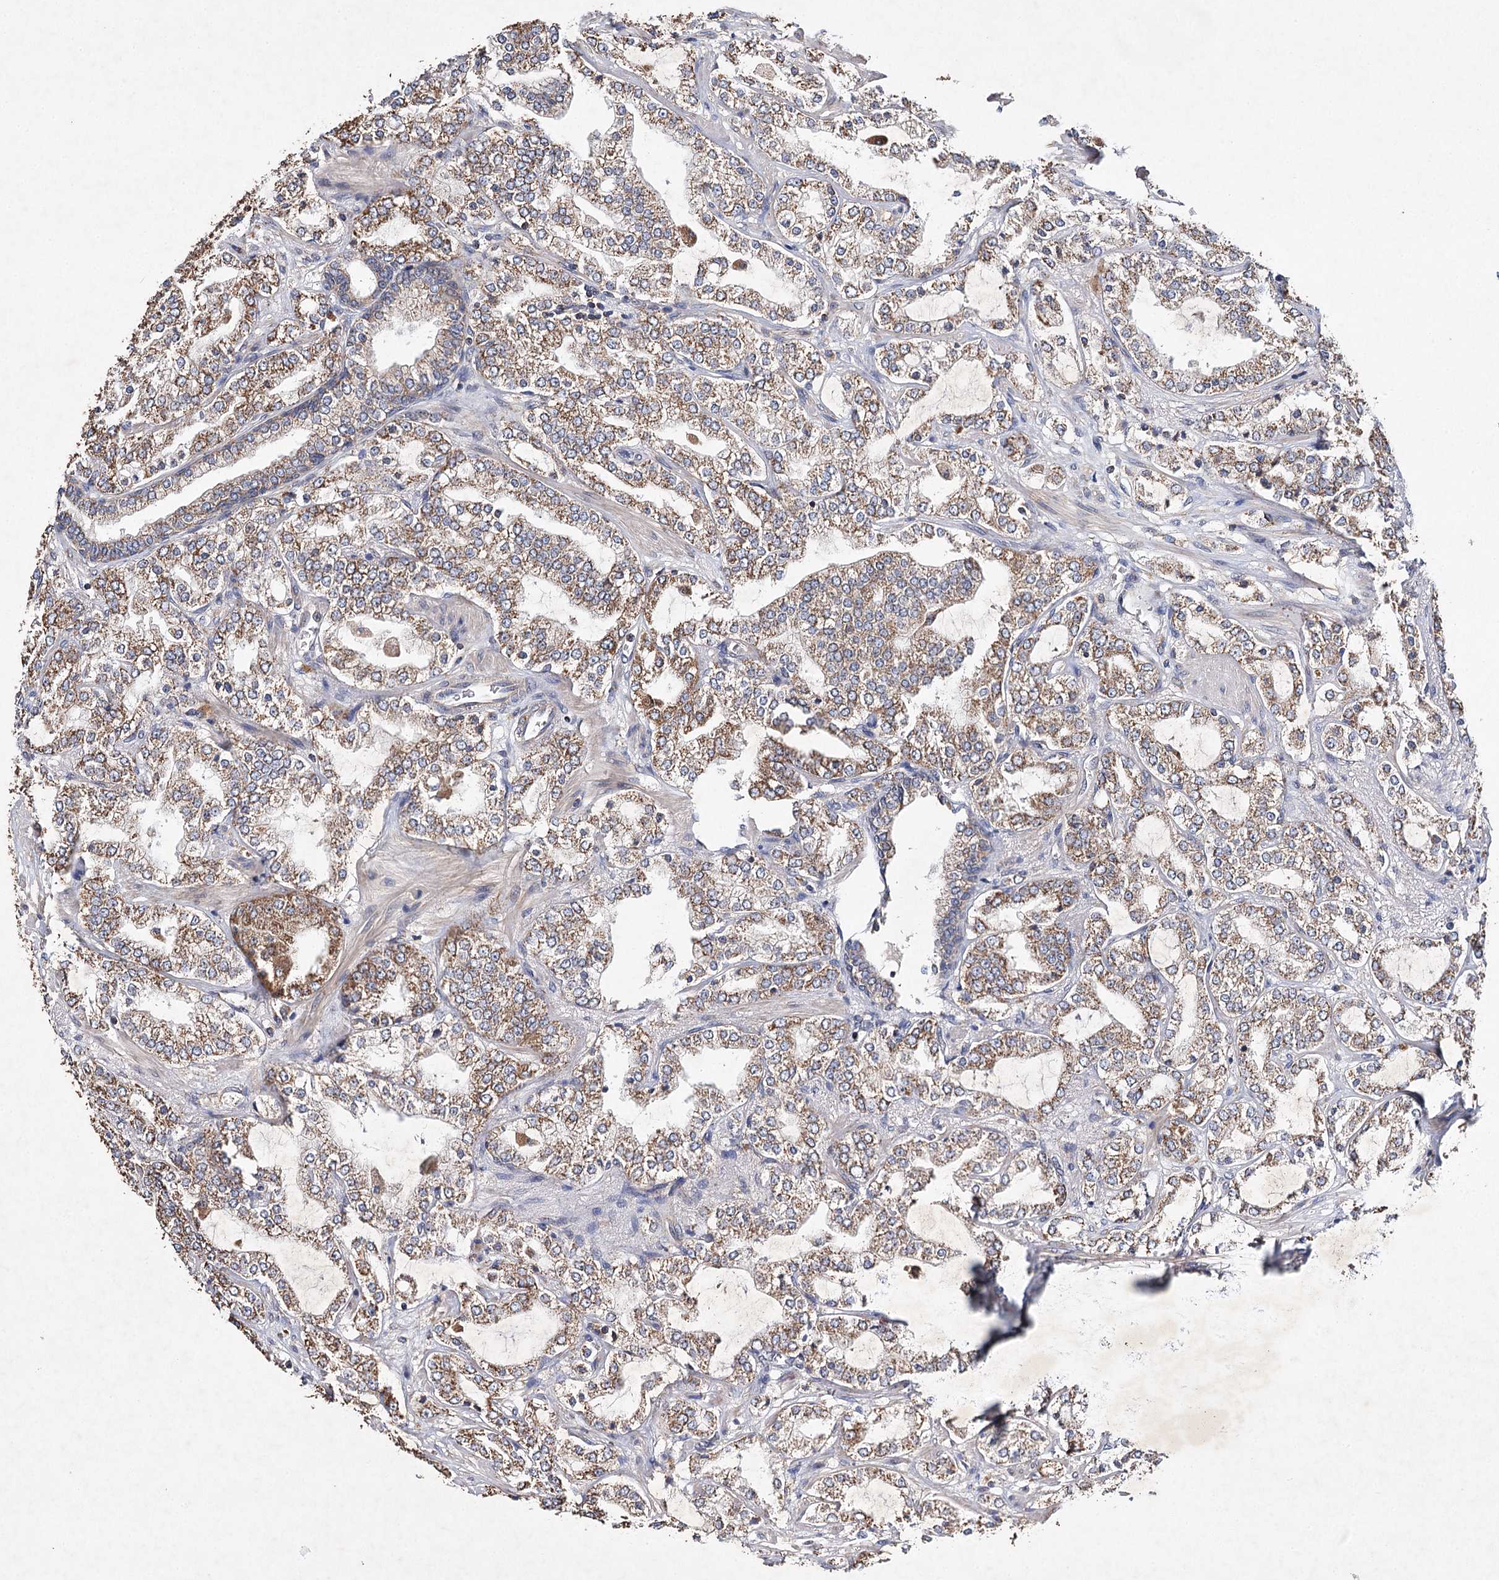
{"staining": {"intensity": "moderate", "quantity": ">75%", "location": "cytoplasmic/membranous"}, "tissue": "prostate cancer", "cell_type": "Tumor cells", "image_type": "cancer", "snomed": [{"axis": "morphology", "description": "Adenocarcinoma, High grade"}, {"axis": "topography", "description": "Prostate"}], "caption": "This is an image of immunohistochemistry (IHC) staining of high-grade adenocarcinoma (prostate), which shows moderate expression in the cytoplasmic/membranous of tumor cells.", "gene": "PIK3CB", "patient": {"sex": "male", "age": 64}}